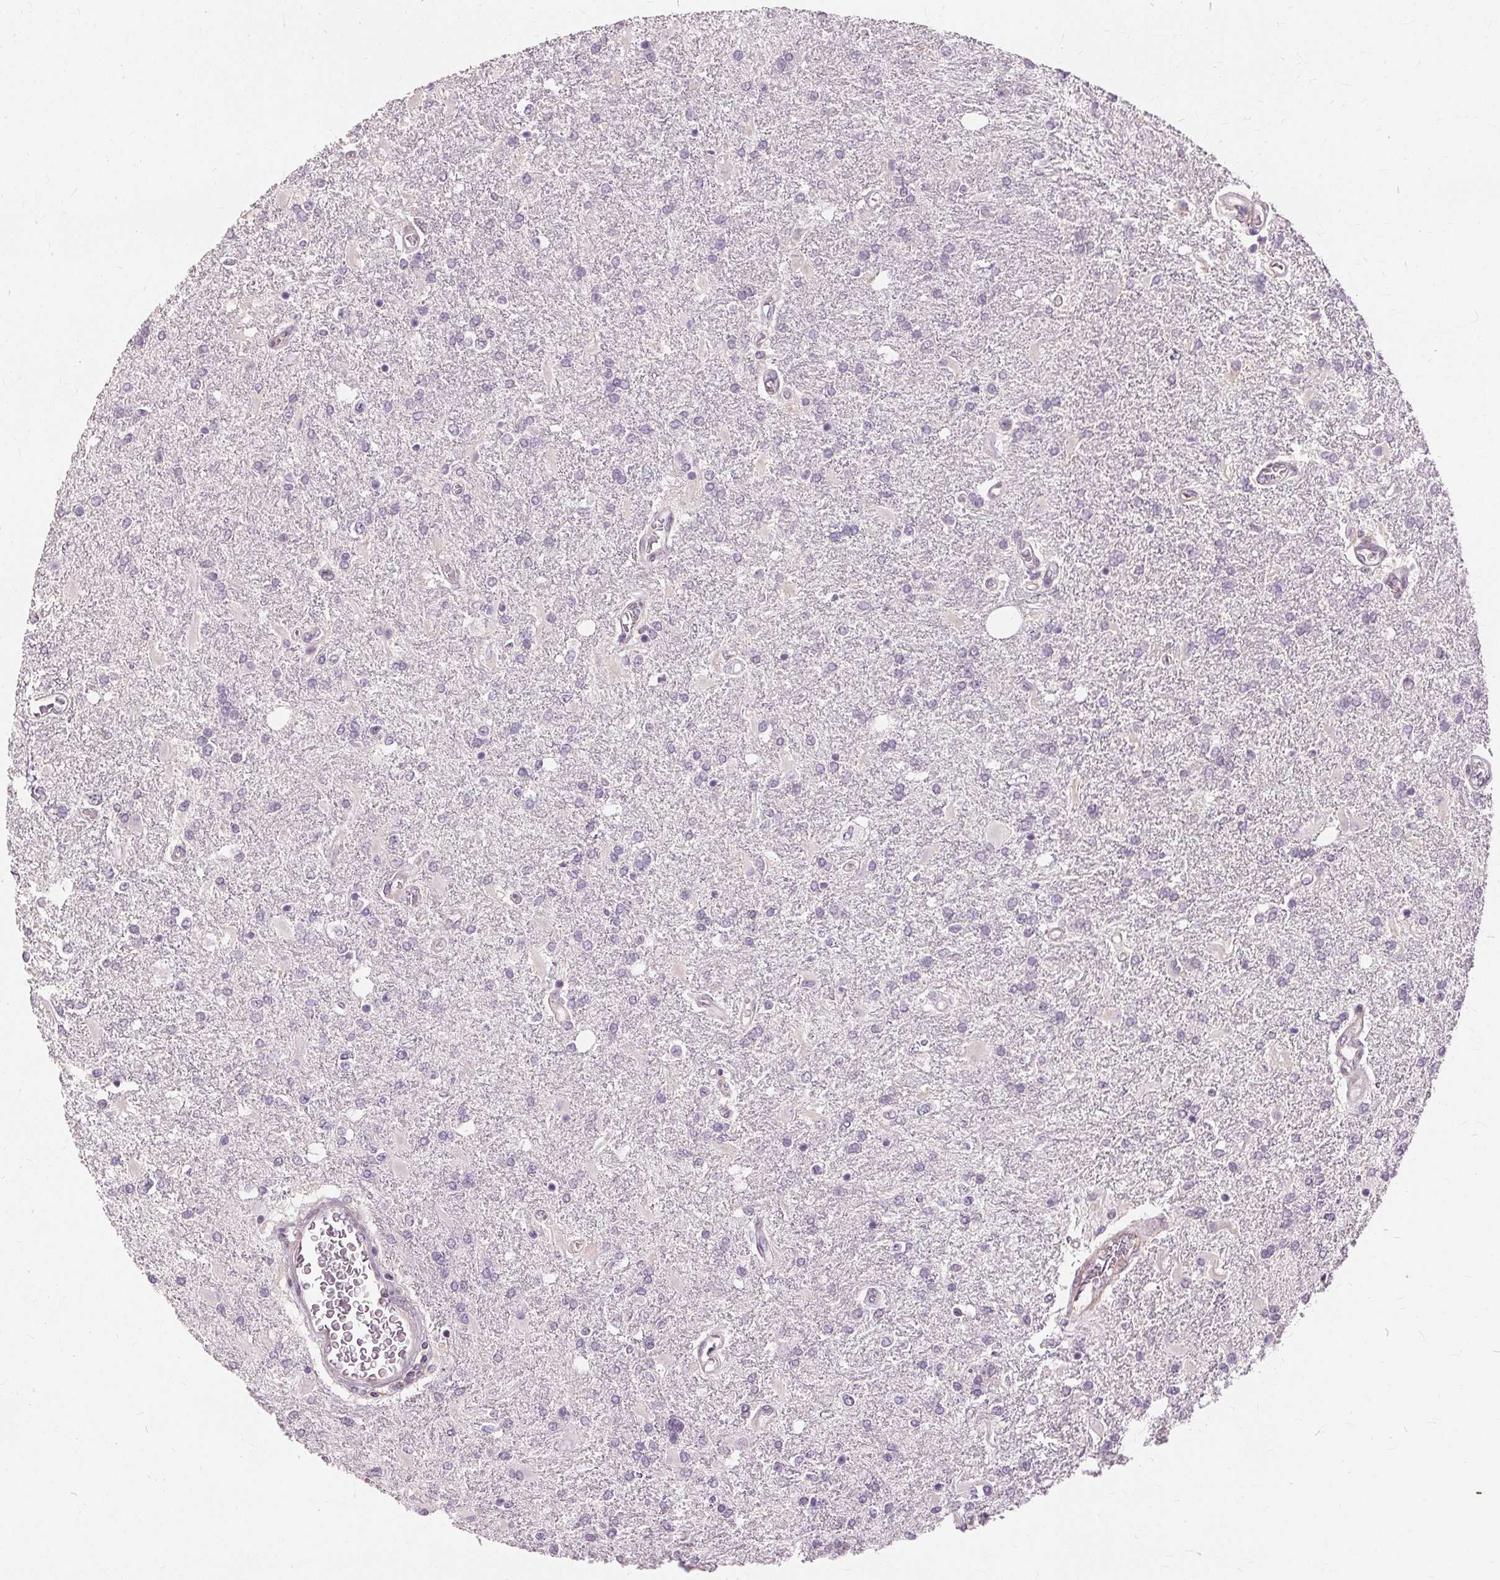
{"staining": {"intensity": "negative", "quantity": "none", "location": "none"}, "tissue": "glioma", "cell_type": "Tumor cells", "image_type": "cancer", "snomed": [{"axis": "morphology", "description": "Glioma, malignant, High grade"}, {"axis": "topography", "description": "Cerebral cortex"}], "caption": "Photomicrograph shows no significant protein expression in tumor cells of glioma.", "gene": "SIGLEC6", "patient": {"sex": "male", "age": 79}}